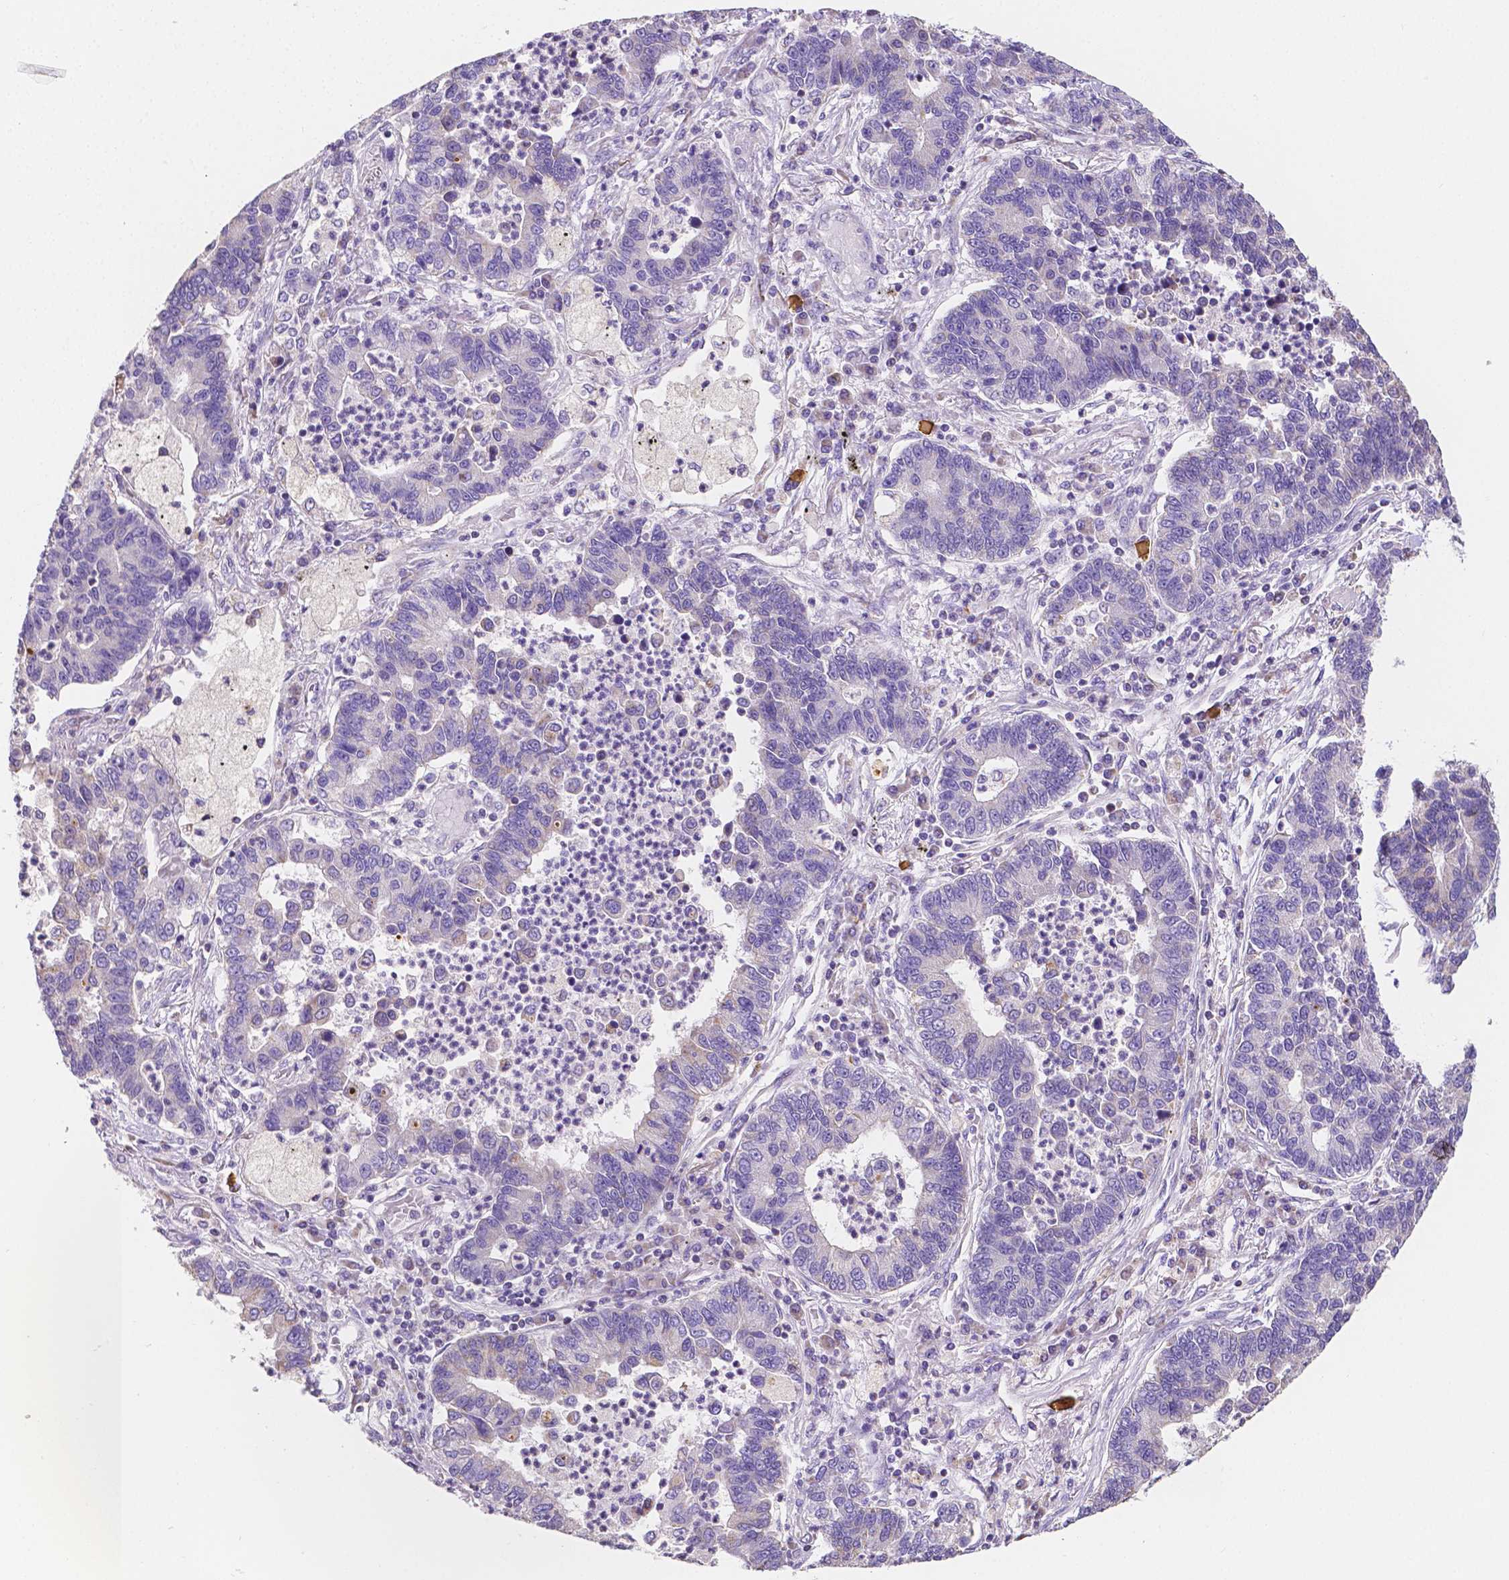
{"staining": {"intensity": "negative", "quantity": "none", "location": "none"}, "tissue": "lung cancer", "cell_type": "Tumor cells", "image_type": "cancer", "snomed": [{"axis": "morphology", "description": "Adenocarcinoma, NOS"}, {"axis": "topography", "description": "Lung"}], "caption": "Immunohistochemistry micrograph of neoplastic tissue: lung adenocarcinoma stained with DAB demonstrates no significant protein expression in tumor cells.", "gene": "TMEM130", "patient": {"sex": "female", "age": 57}}